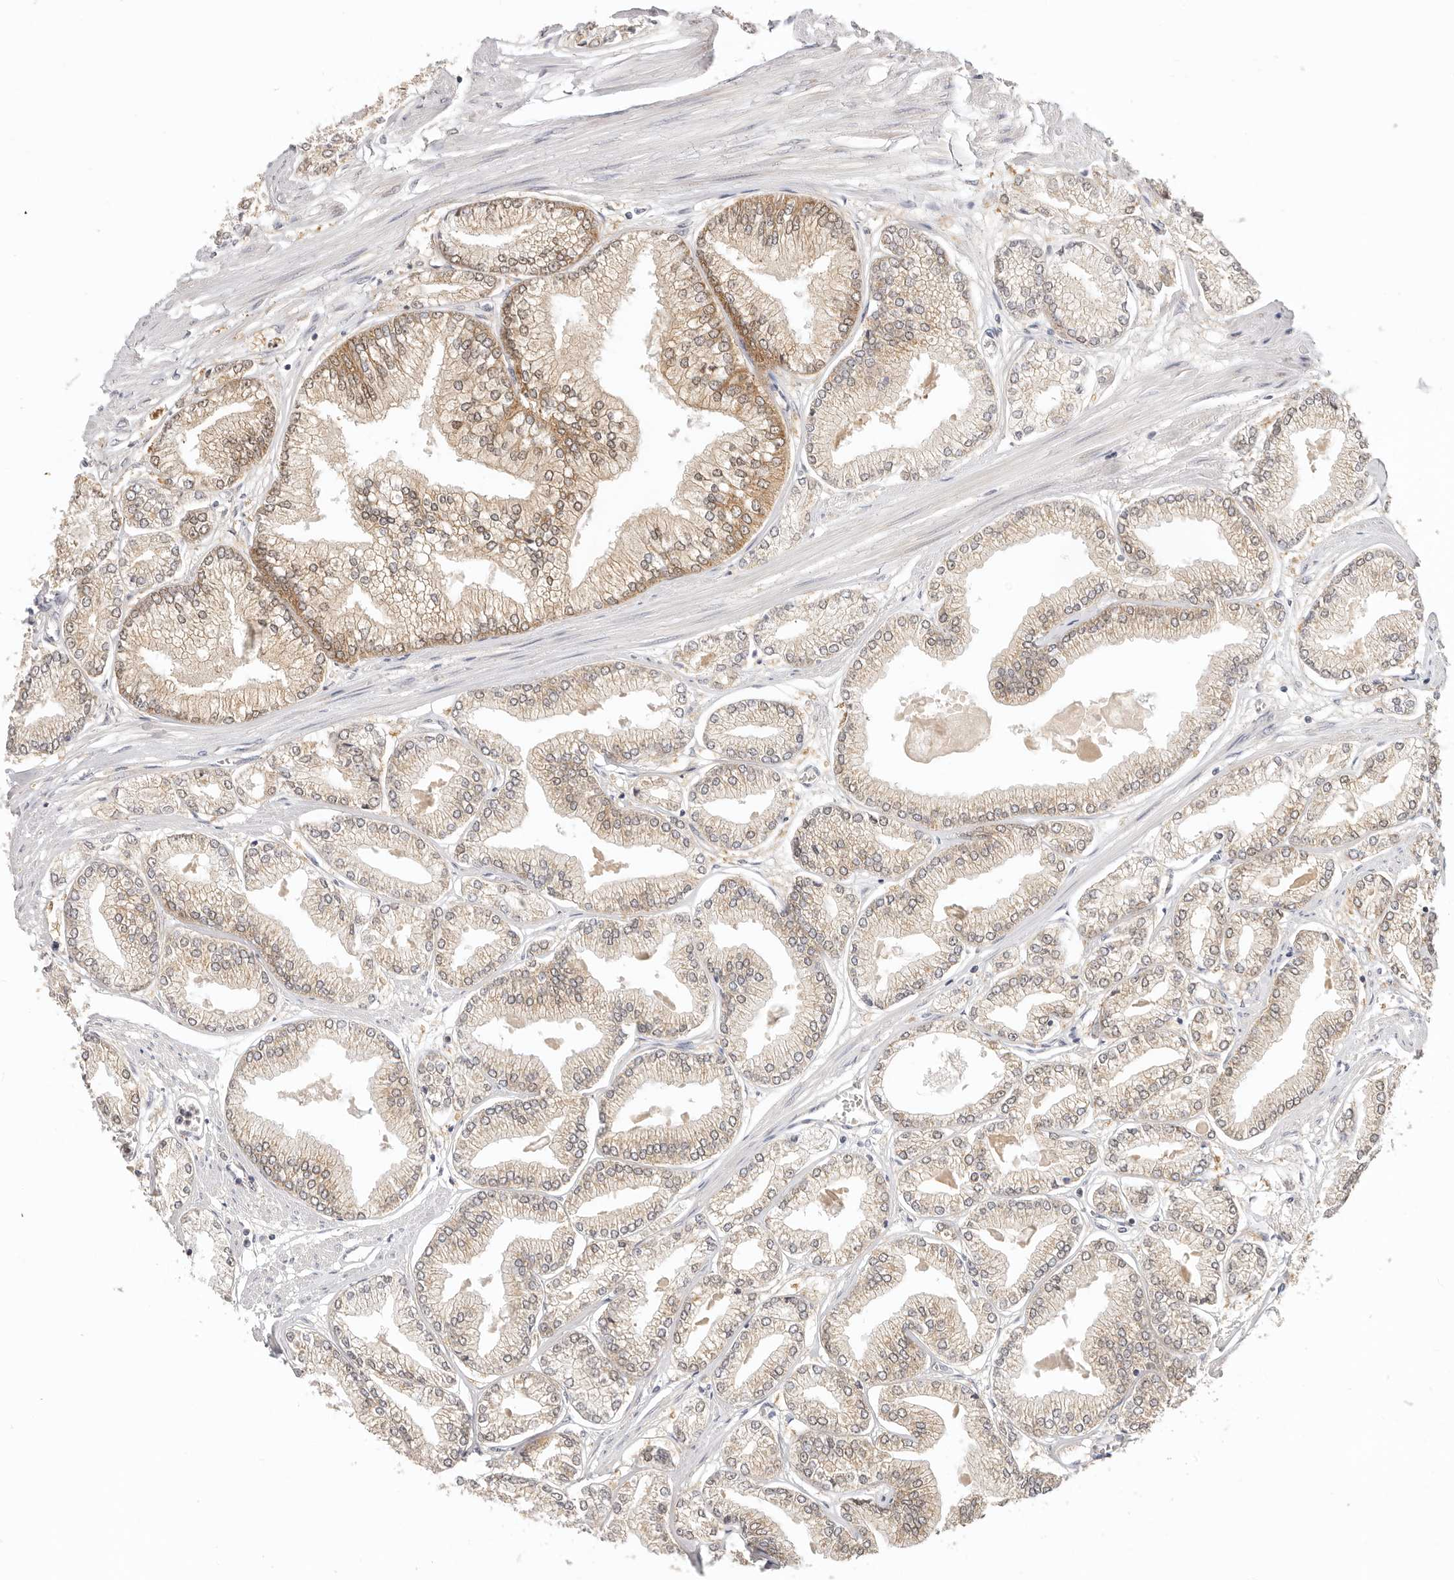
{"staining": {"intensity": "moderate", "quantity": ">75%", "location": "cytoplasmic/membranous,nuclear"}, "tissue": "prostate cancer", "cell_type": "Tumor cells", "image_type": "cancer", "snomed": [{"axis": "morphology", "description": "Adenocarcinoma, Low grade"}, {"axis": "topography", "description": "Prostate"}], "caption": "Protein expression by IHC reveals moderate cytoplasmic/membranous and nuclear staining in approximately >75% of tumor cells in prostate cancer (adenocarcinoma (low-grade)). The staining is performed using DAB brown chromogen to label protein expression. The nuclei are counter-stained blue using hematoxylin.", "gene": "GGPS1", "patient": {"sex": "male", "age": 52}}